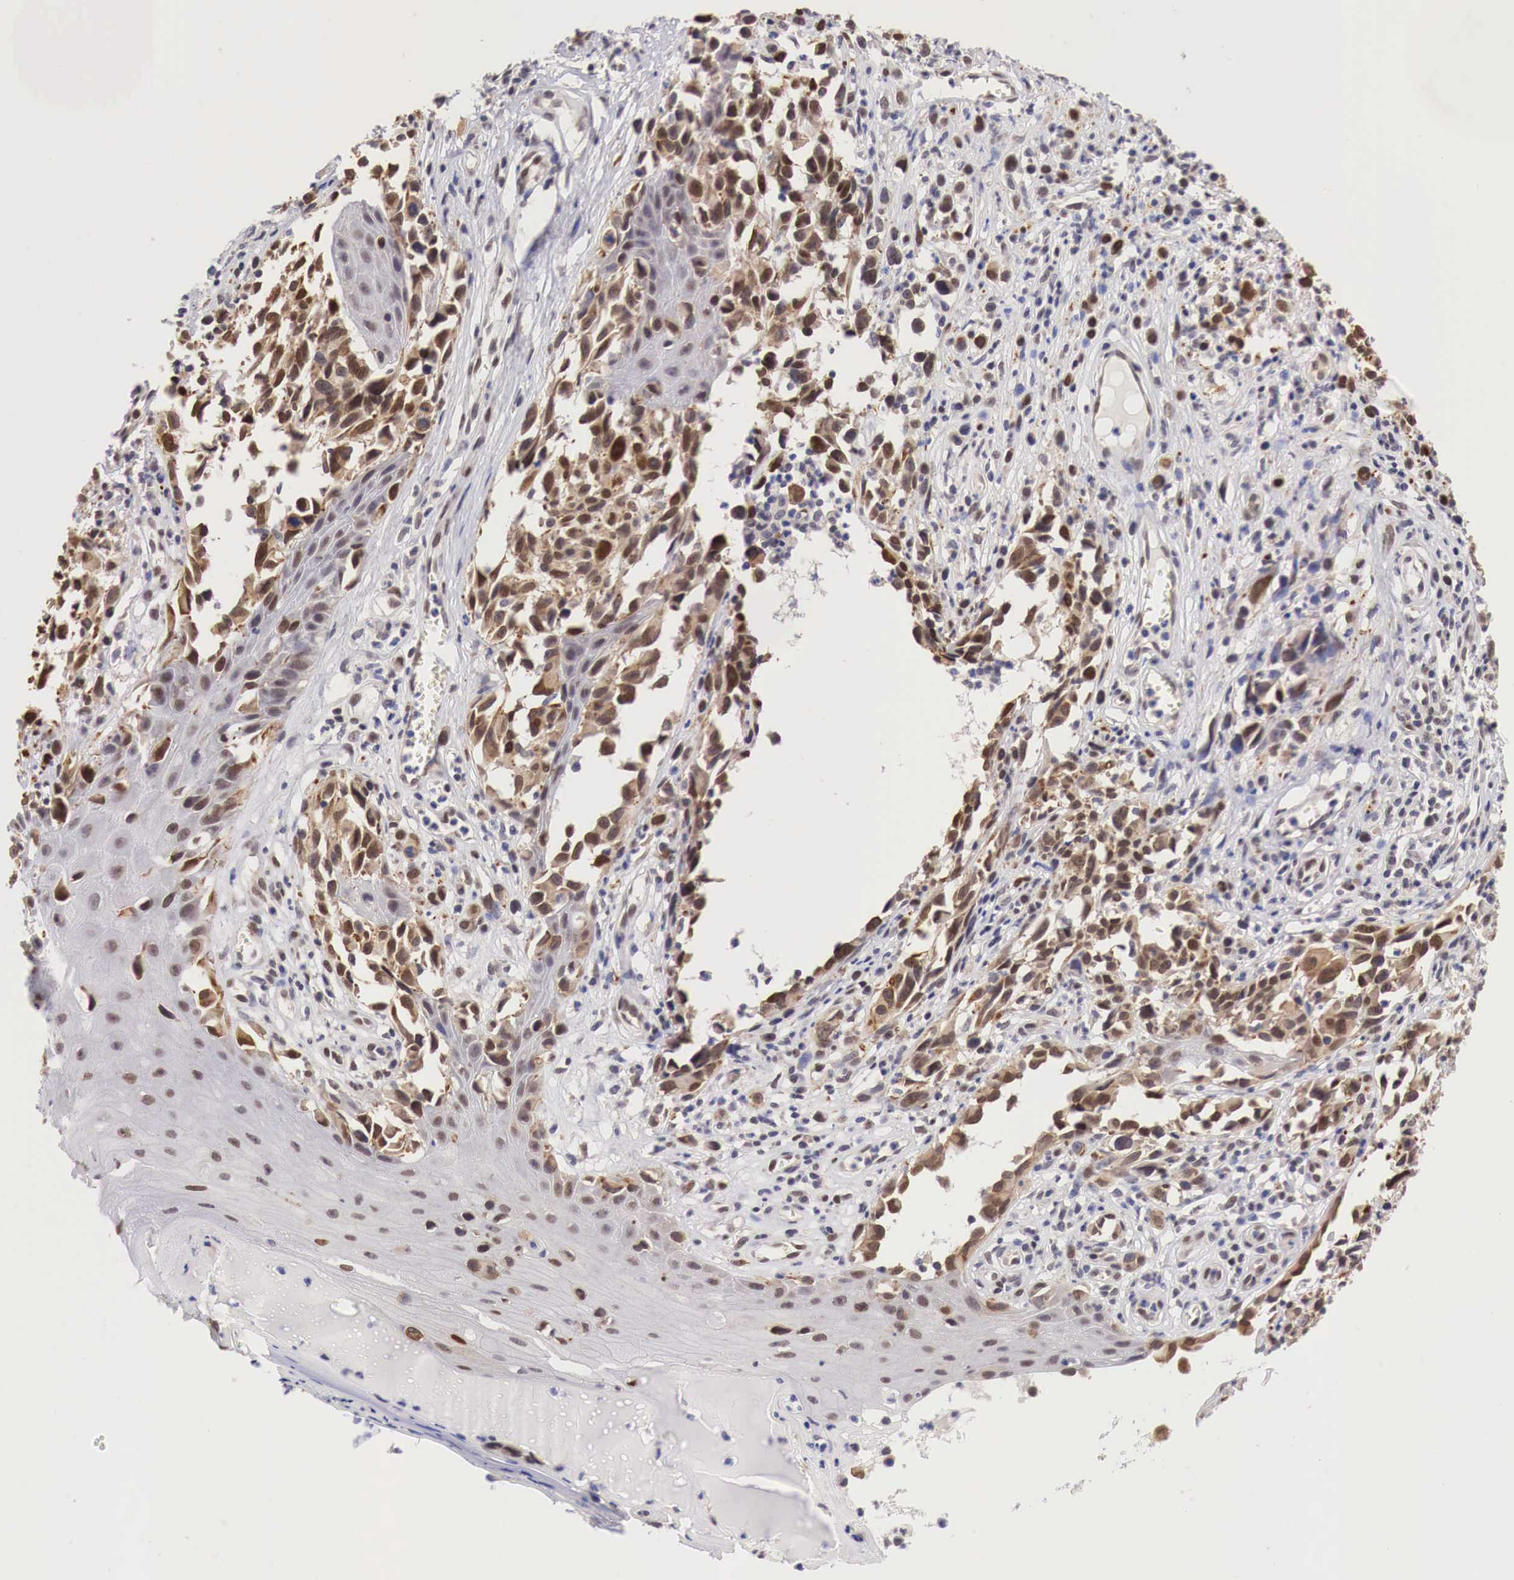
{"staining": {"intensity": "strong", "quantity": ">75%", "location": "cytoplasmic/membranous,nuclear"}, "tissue": "melanoma", "cell_type": "Tumor cells", "image_type": "cancer", "snomed": [{"axis": "morphology", "description": "Malignant melanoma, NOS"}, {"axis": "topography", "description": "Skin"}], "caption": "Tumor cells exhibit strong cytoplasmic/membranous and nuclear staining in about >75% of cells in malignant melanoma.", "gene": "PABIR2", "patient": {"sex": "female", "age": 82}}